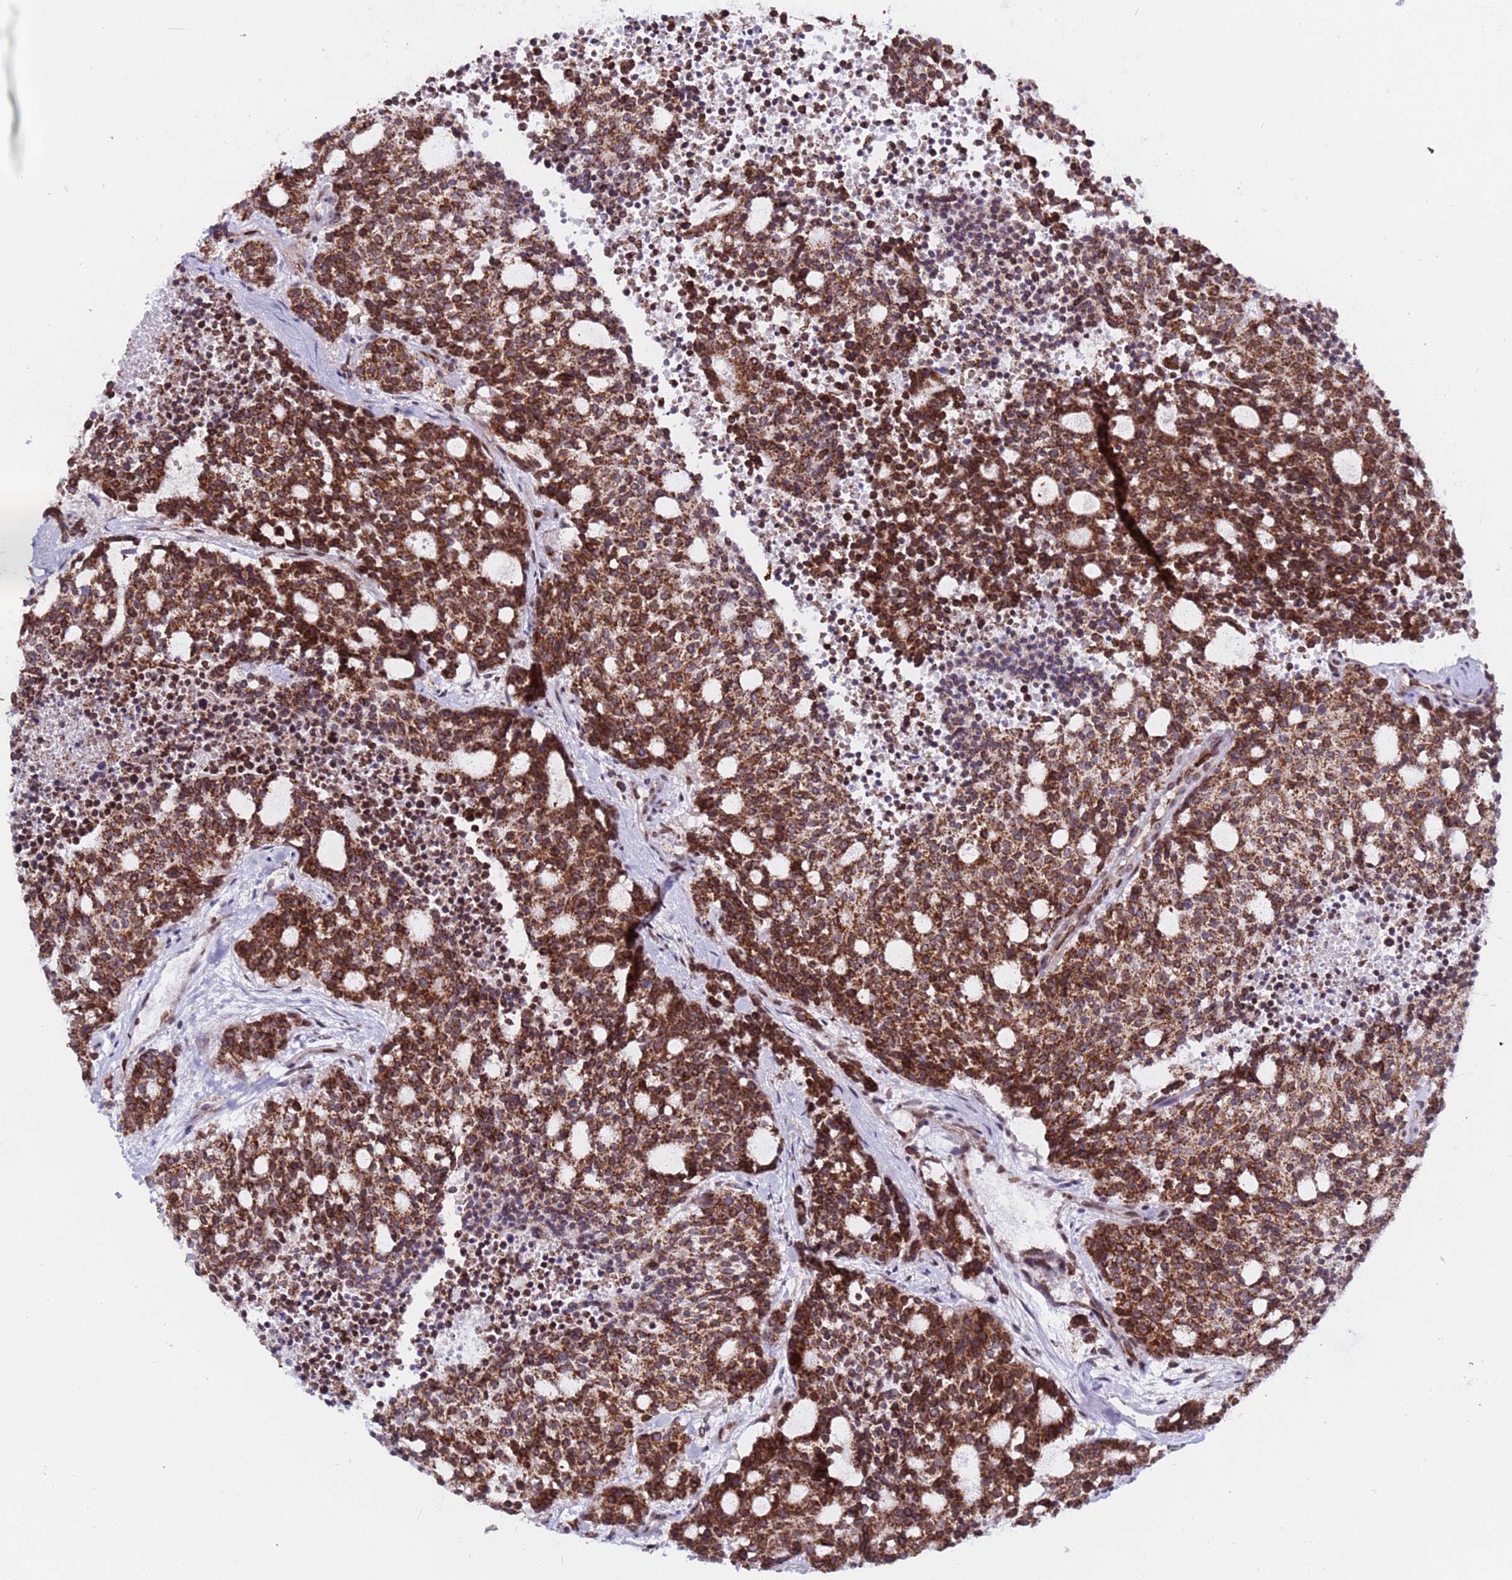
{"staining": {"intensity": "strong", "quantity": ">75%", "location": "cytoplasmic/membranous"}, "tissue": "carcinoid", "cell_type": "Tumor cells", "image_type": "cancer", "snomed": [{"axis": "morphology", "description": "Carcinoid, malignant, NOS"}, {"axis": "topography", "description": "Pancreas"}], "caption": "Immunohistochemistry (DAB) staining of human malignant carcinoid reveals strong cytoplasmic/membranous protein staining in approximately >75% of tumor cells. (Brightfield microscopy of DAB IHC at high magnification).", "gene": "TOR1AIP1", "patient": {"sex": "female", "age": 54}}